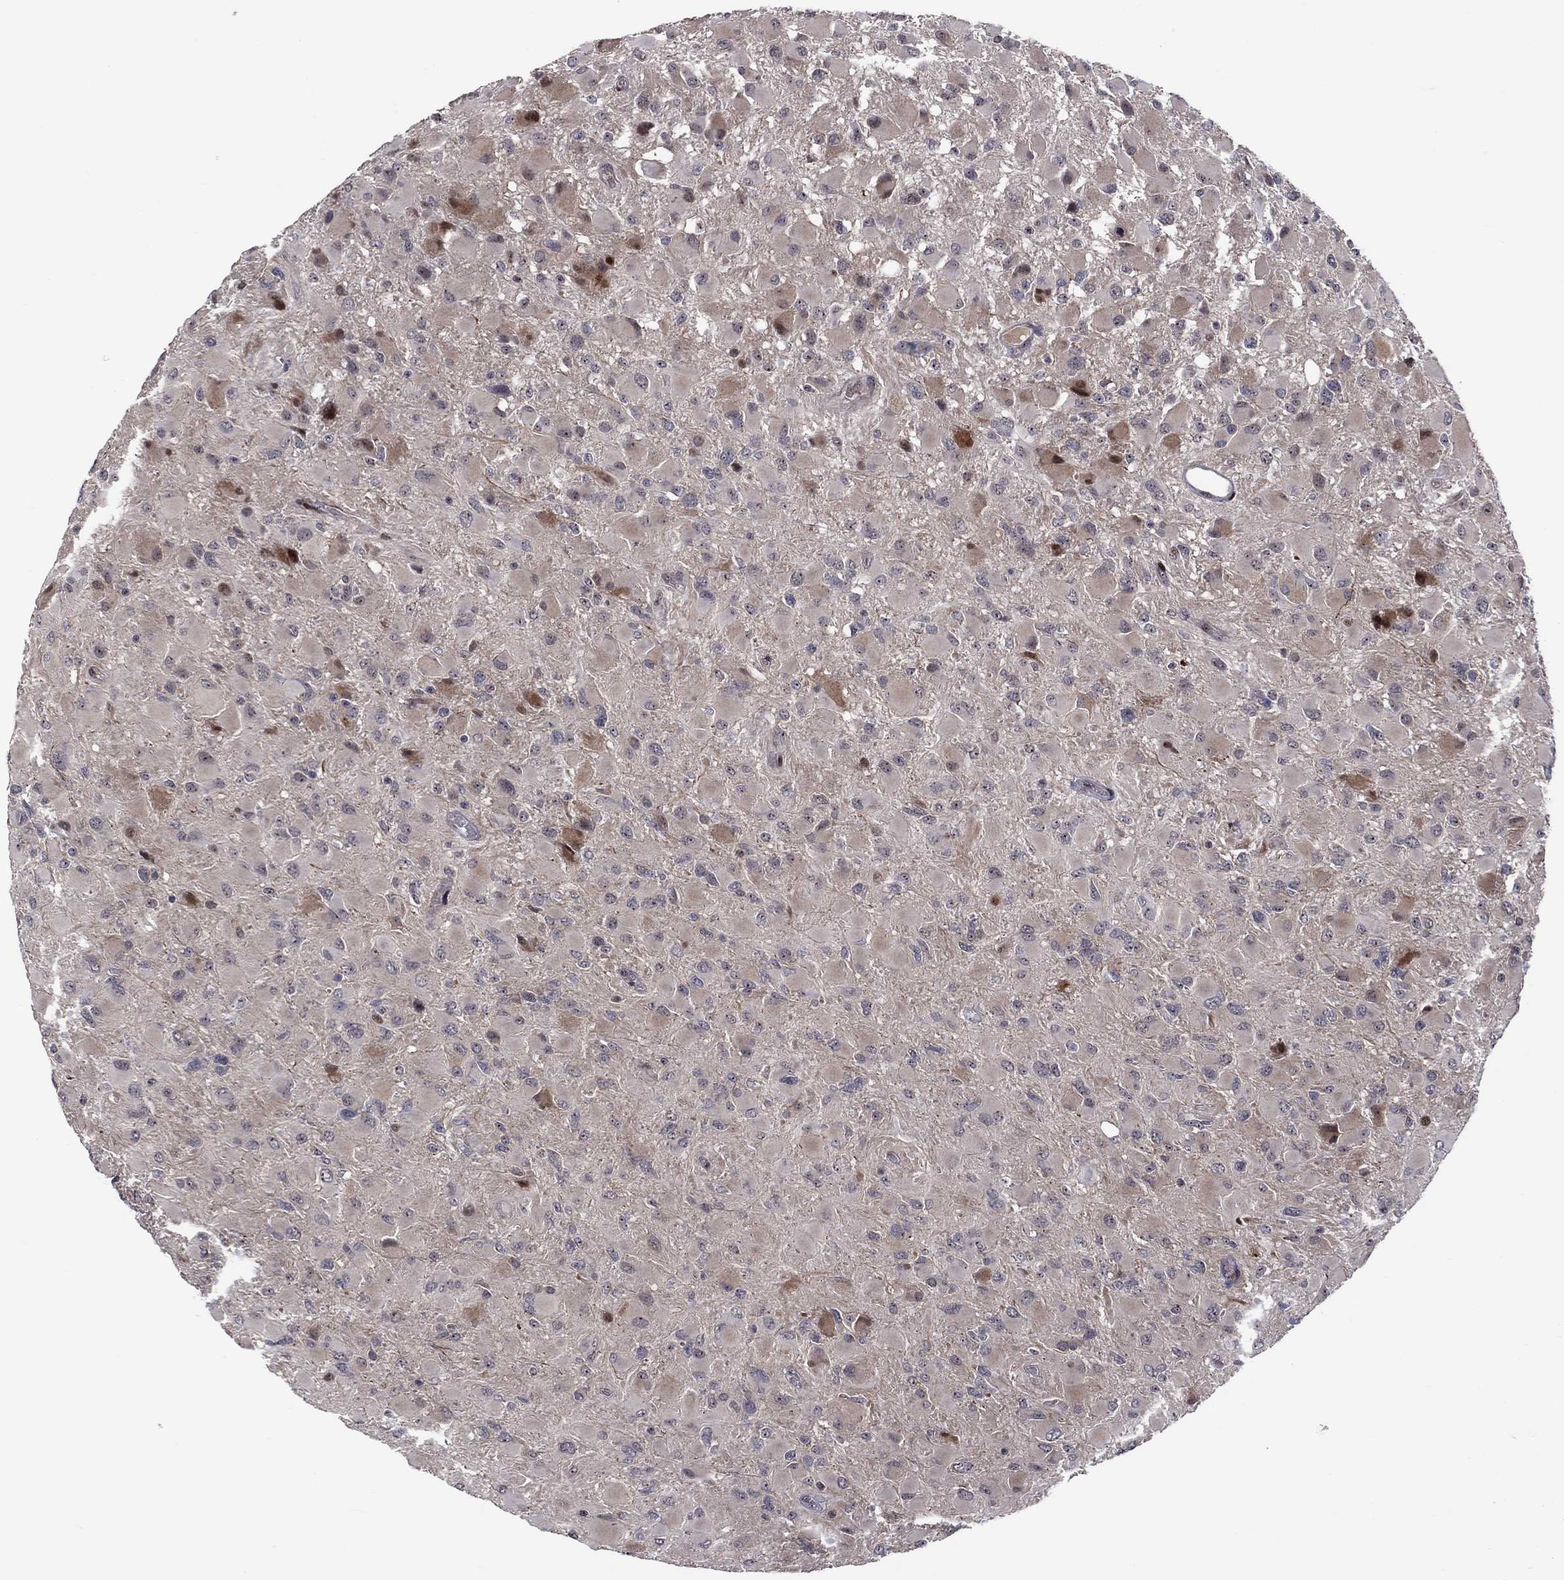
{"staining": {"intensity": "weak", "quantity": "<25%", "location": "cytoplasmic/membranous"}, "tissue": "glioma", "cell_type": "Tumor cells", "image_type": "cancer", "snomed": [{"axis": "morphology", "description": "Glioma, malignant, High grade"}, {"axis": "topography", "description": "Cerebral cortex"}], "caption": "Immunohistochemistry (IHC) of human malignant high-grade glioma shows no expression in tumor cells. The staining was performed using DAB (3,3'-diaminobenzidine) to visualize the protein expression in brown, while the nuclei were stained in blue with hematoxylin (Magnification: 20x).", "gene": "VHL", "patient": {"sex": "female", "age": 36}}